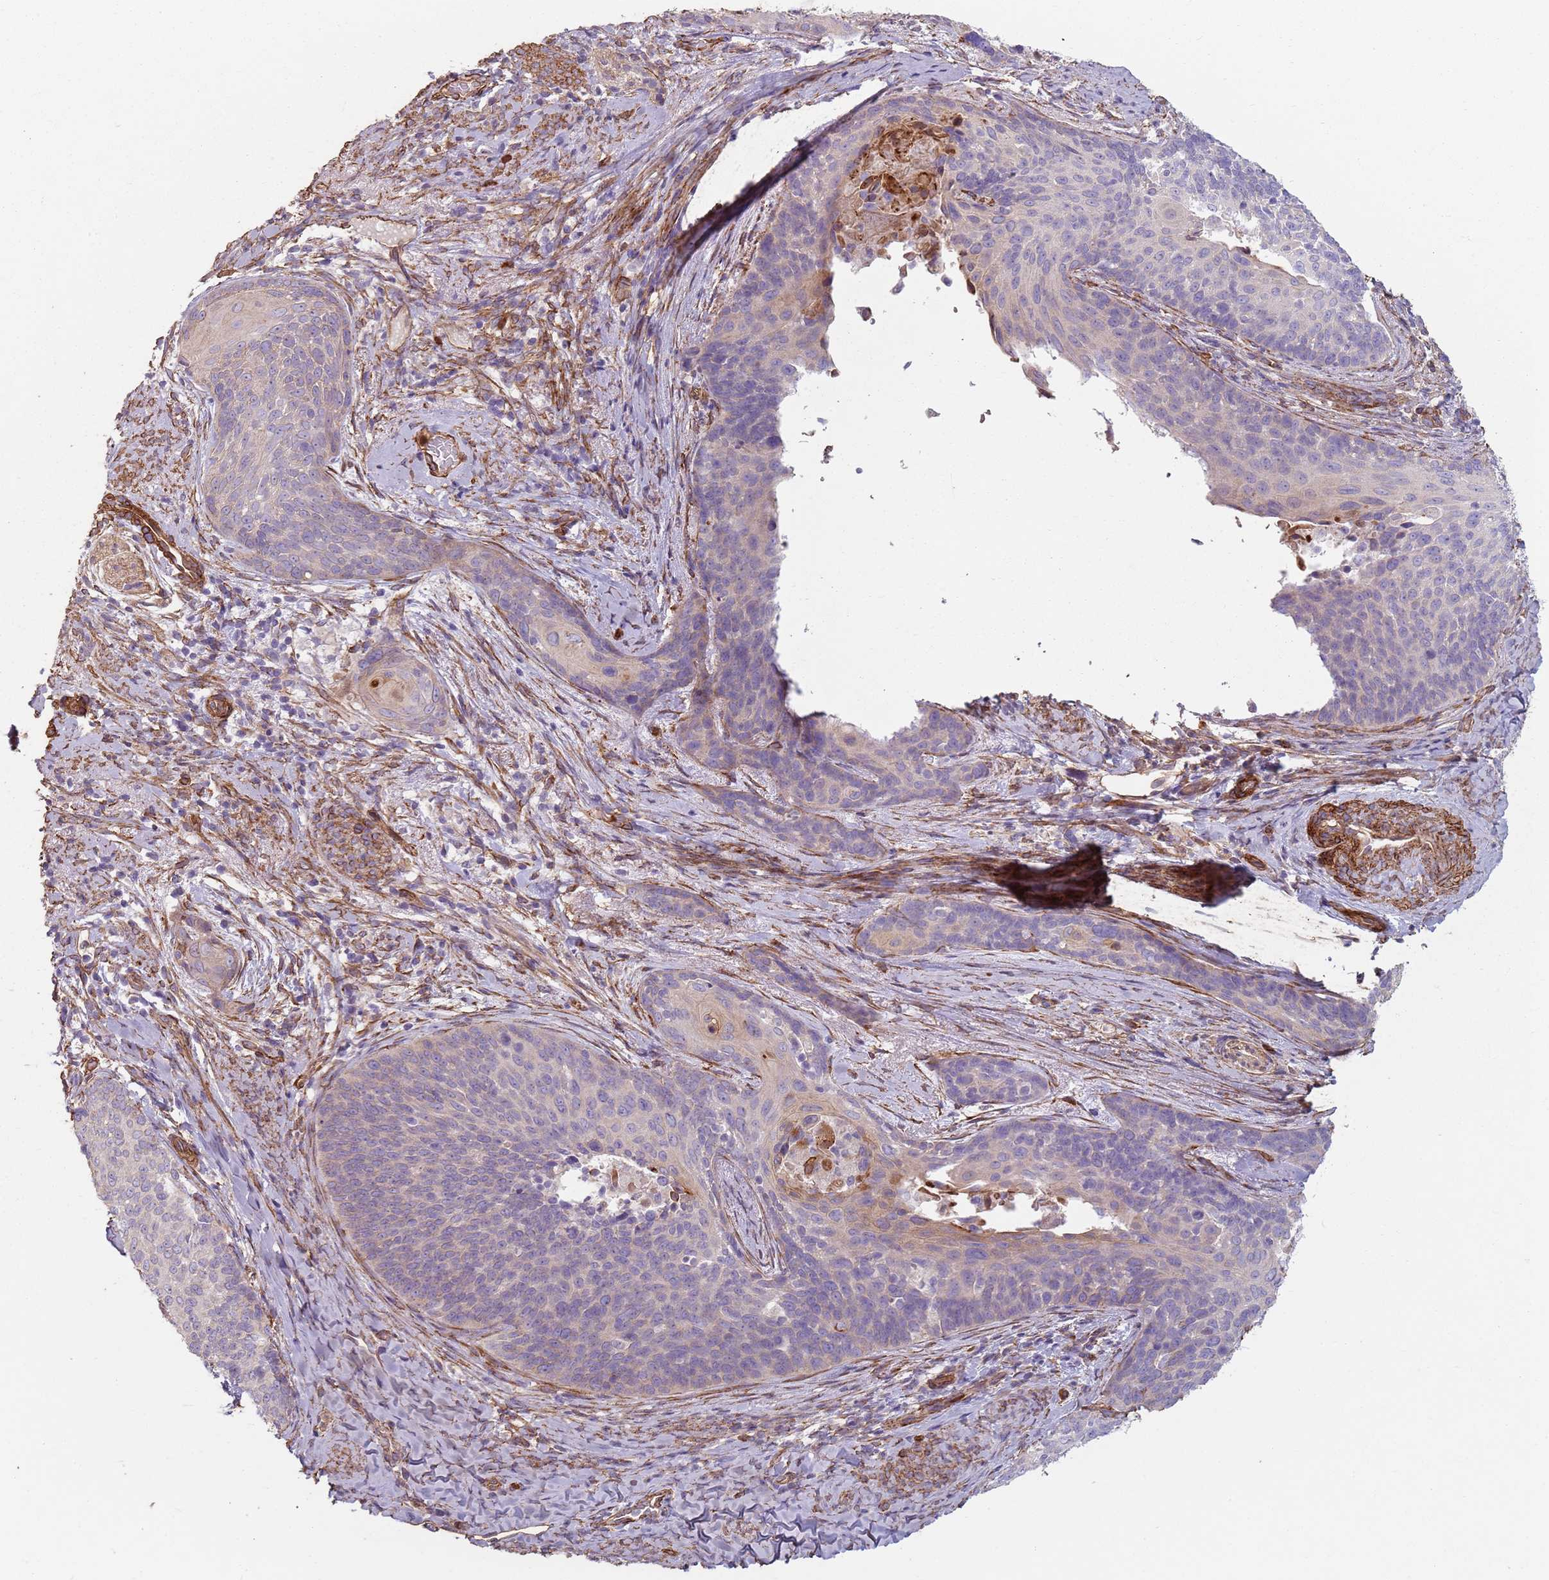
{"staining": {"intensity": "negative", "quantity": "none", "location": "none"}, "tissue": "cervical cancer", "cell_type": "Tumor cells", "image_type": "cancer", "snomed": [{"axis": "morphology", "description": "Squamous cell carcinoma, NOS"}, {"axis": "topography", "description": "Cervix"}], "caption": "Tumor cells are negative for protein expression in human cervical cancer.", "gene": "PHLPP2", "patient": {"sex": "female", "age": 50}}